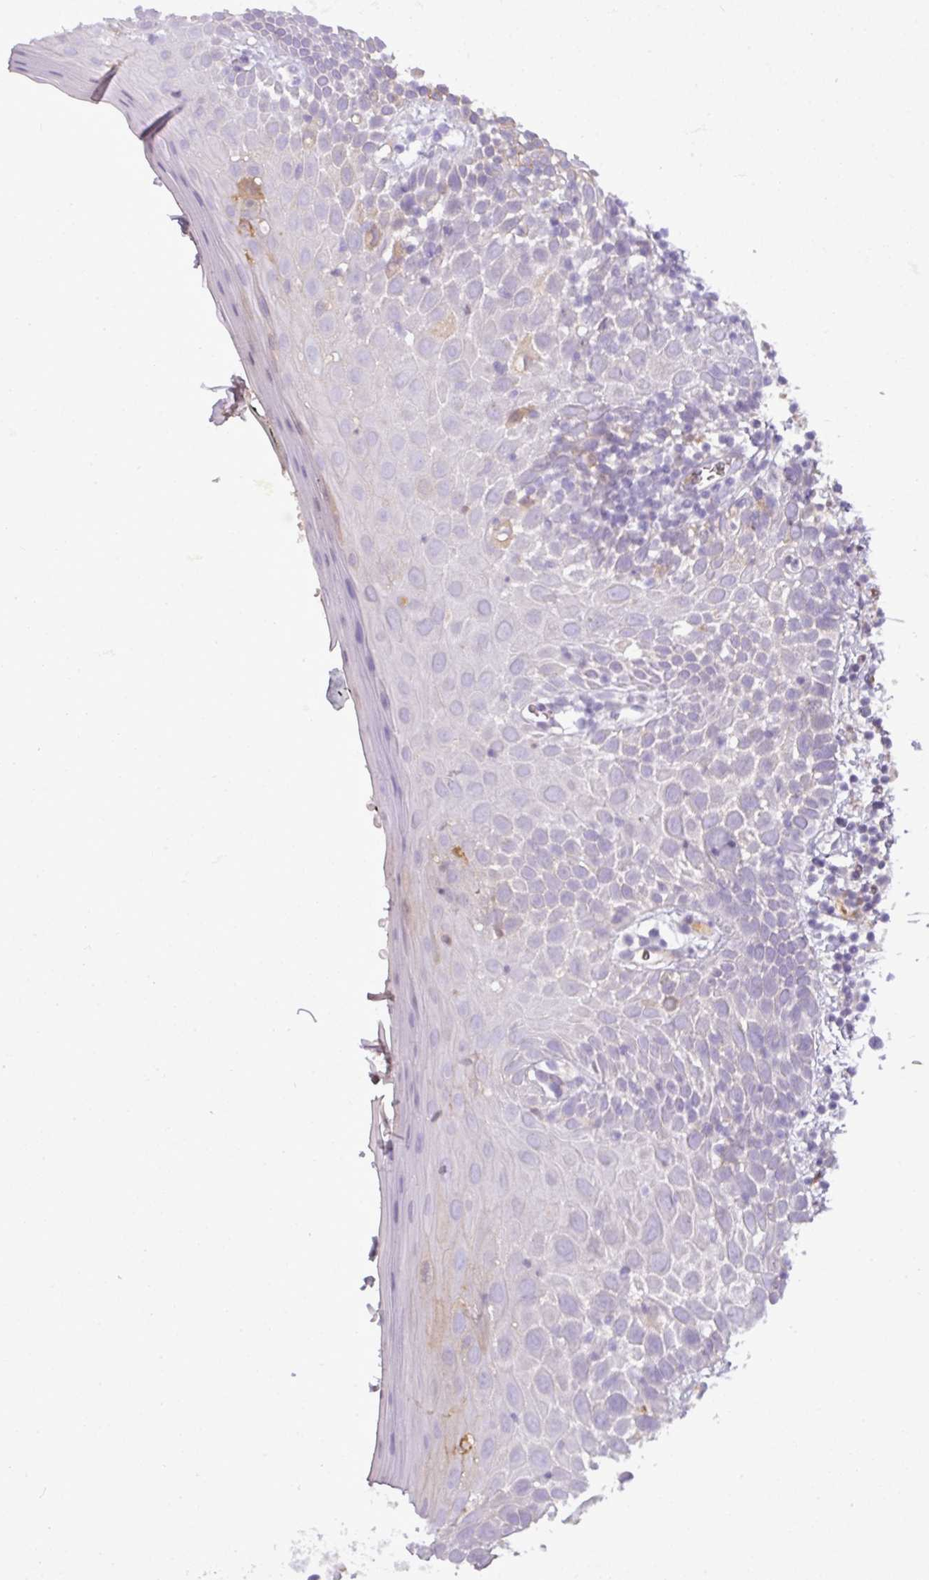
{"staining": {"intensity": "negative", "quantity": "none", "location": "none"}, "tissue": "oral mucosa", "cell_type": "Squamous epithelial cells", "image_type": "normal", "snomed": [{"axis": "morphology", "description": "Normal tissue, NOS"}, {"axis": "morphology", "description": "Squamous cell carcinoma, NOS"}, {"axis": "topography", "description": "Oral tissue"}, {"axis": "topography", "description": "Tounge, NOS"}, {"axis": "topography", "description": "Head-Neck"}], "caption": "IHC image of benign oral mucosa: human oral mucosa stained with DAB demonstrates no significant protein positivity in squamous epithelial cells.", "gene": "C4A", "patient": {"sex": "male", "age": 76}}